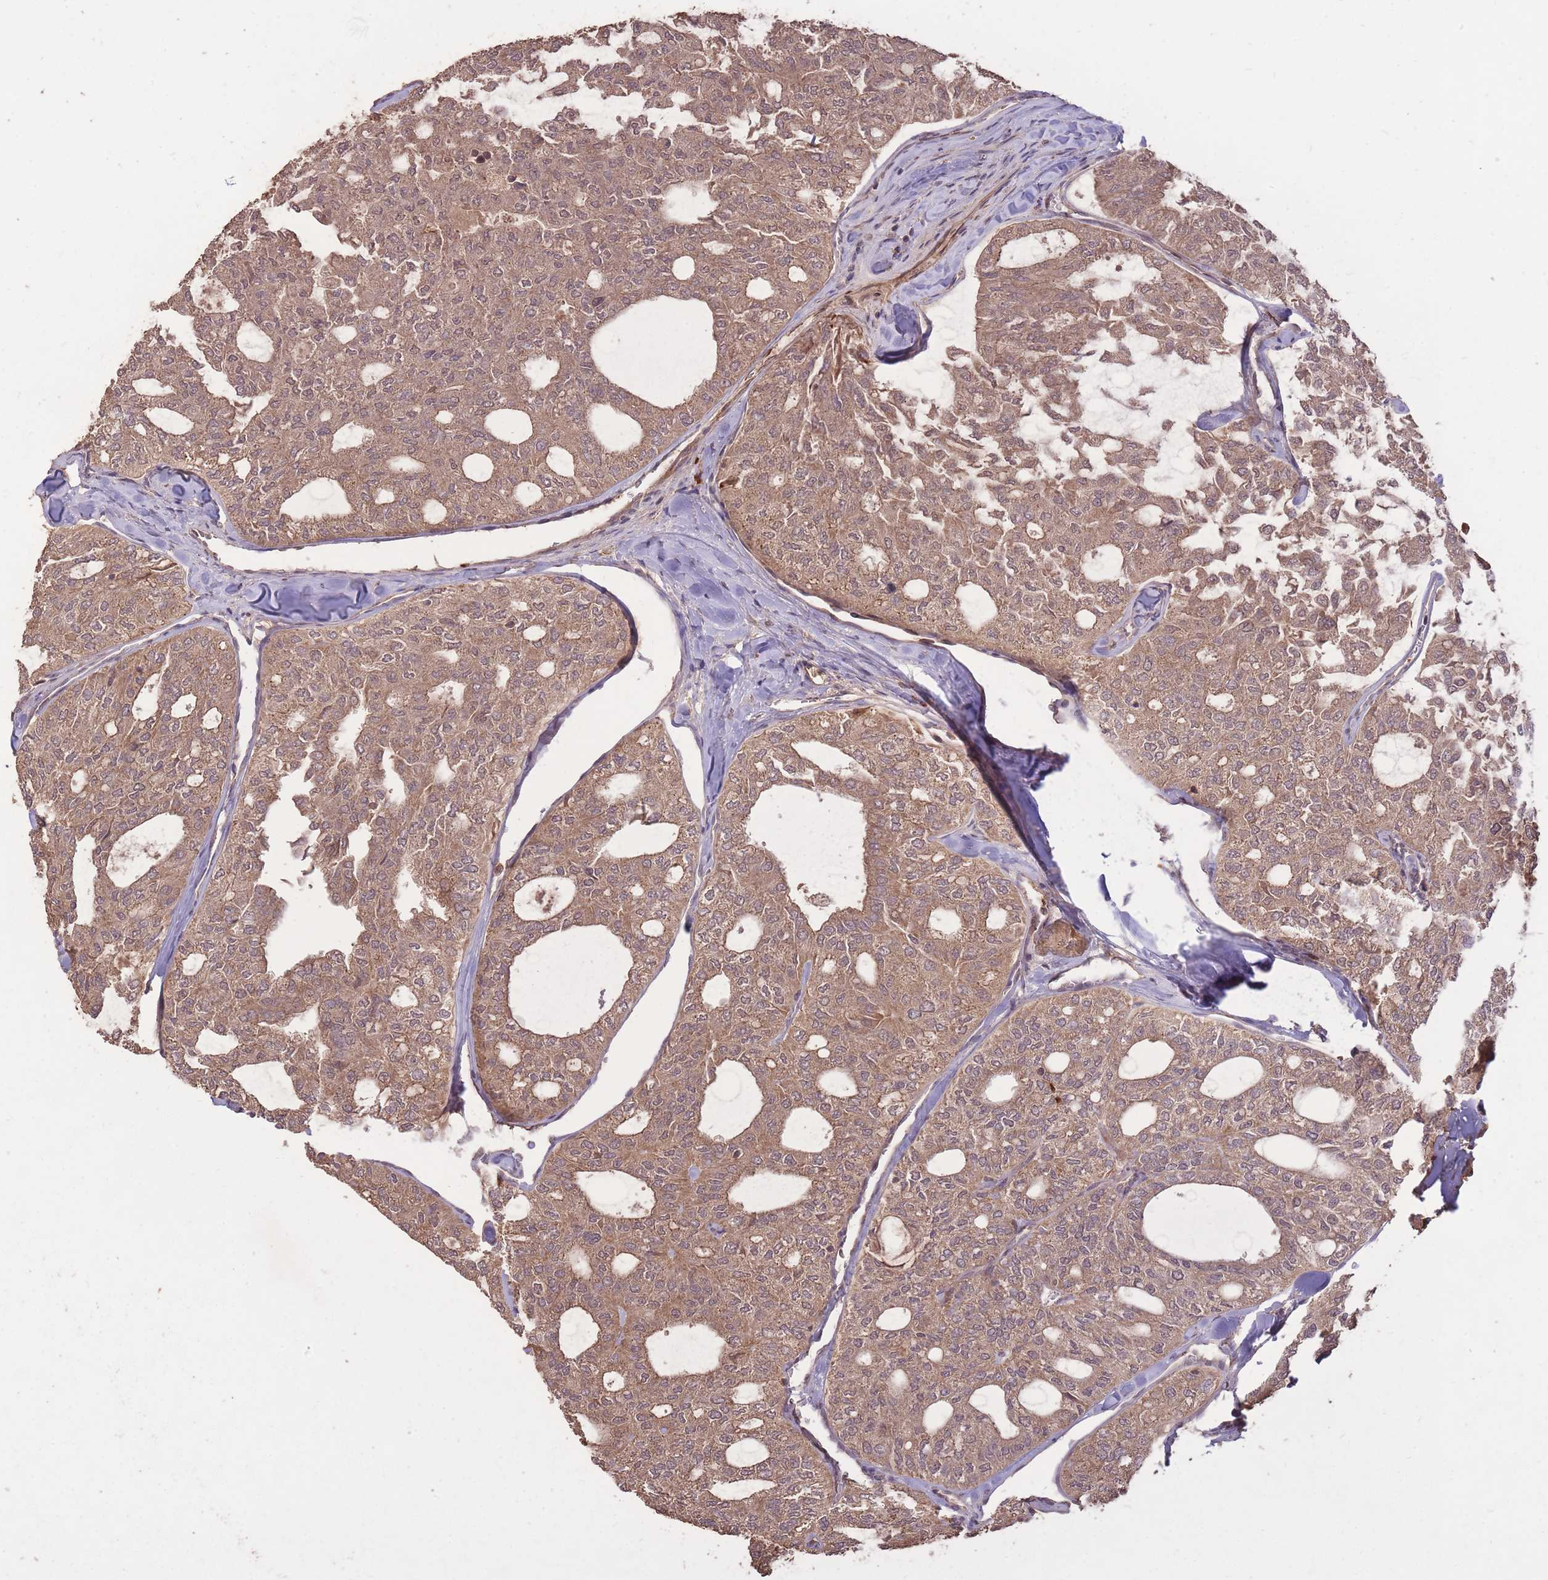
{"staining": {"intensity": "moderate", "quantity": ">75%", "location": "cytoplasmic/membranous,nuclear"}, "tissue": "thyroid cancer", "cell_type": "Tumor cells", "image_type": "cancer", "snomed": [{"axis": "morphology", "description": "Follicular adenoma carcinoma, NOS"}, {"axis": "topography", "description": "Thyroid gland"}], "caption": "This histopathology image shows thyroid cancer stained with immunohistochemistry to label a protein in brown. The cytoplasmic/membranous and nuclear of tumor cells show moderate positivity for the protein. Nuclei are counter-stained blue.", "gene": "ERBB3", "patient": {"sex": "male", "age": 75}}